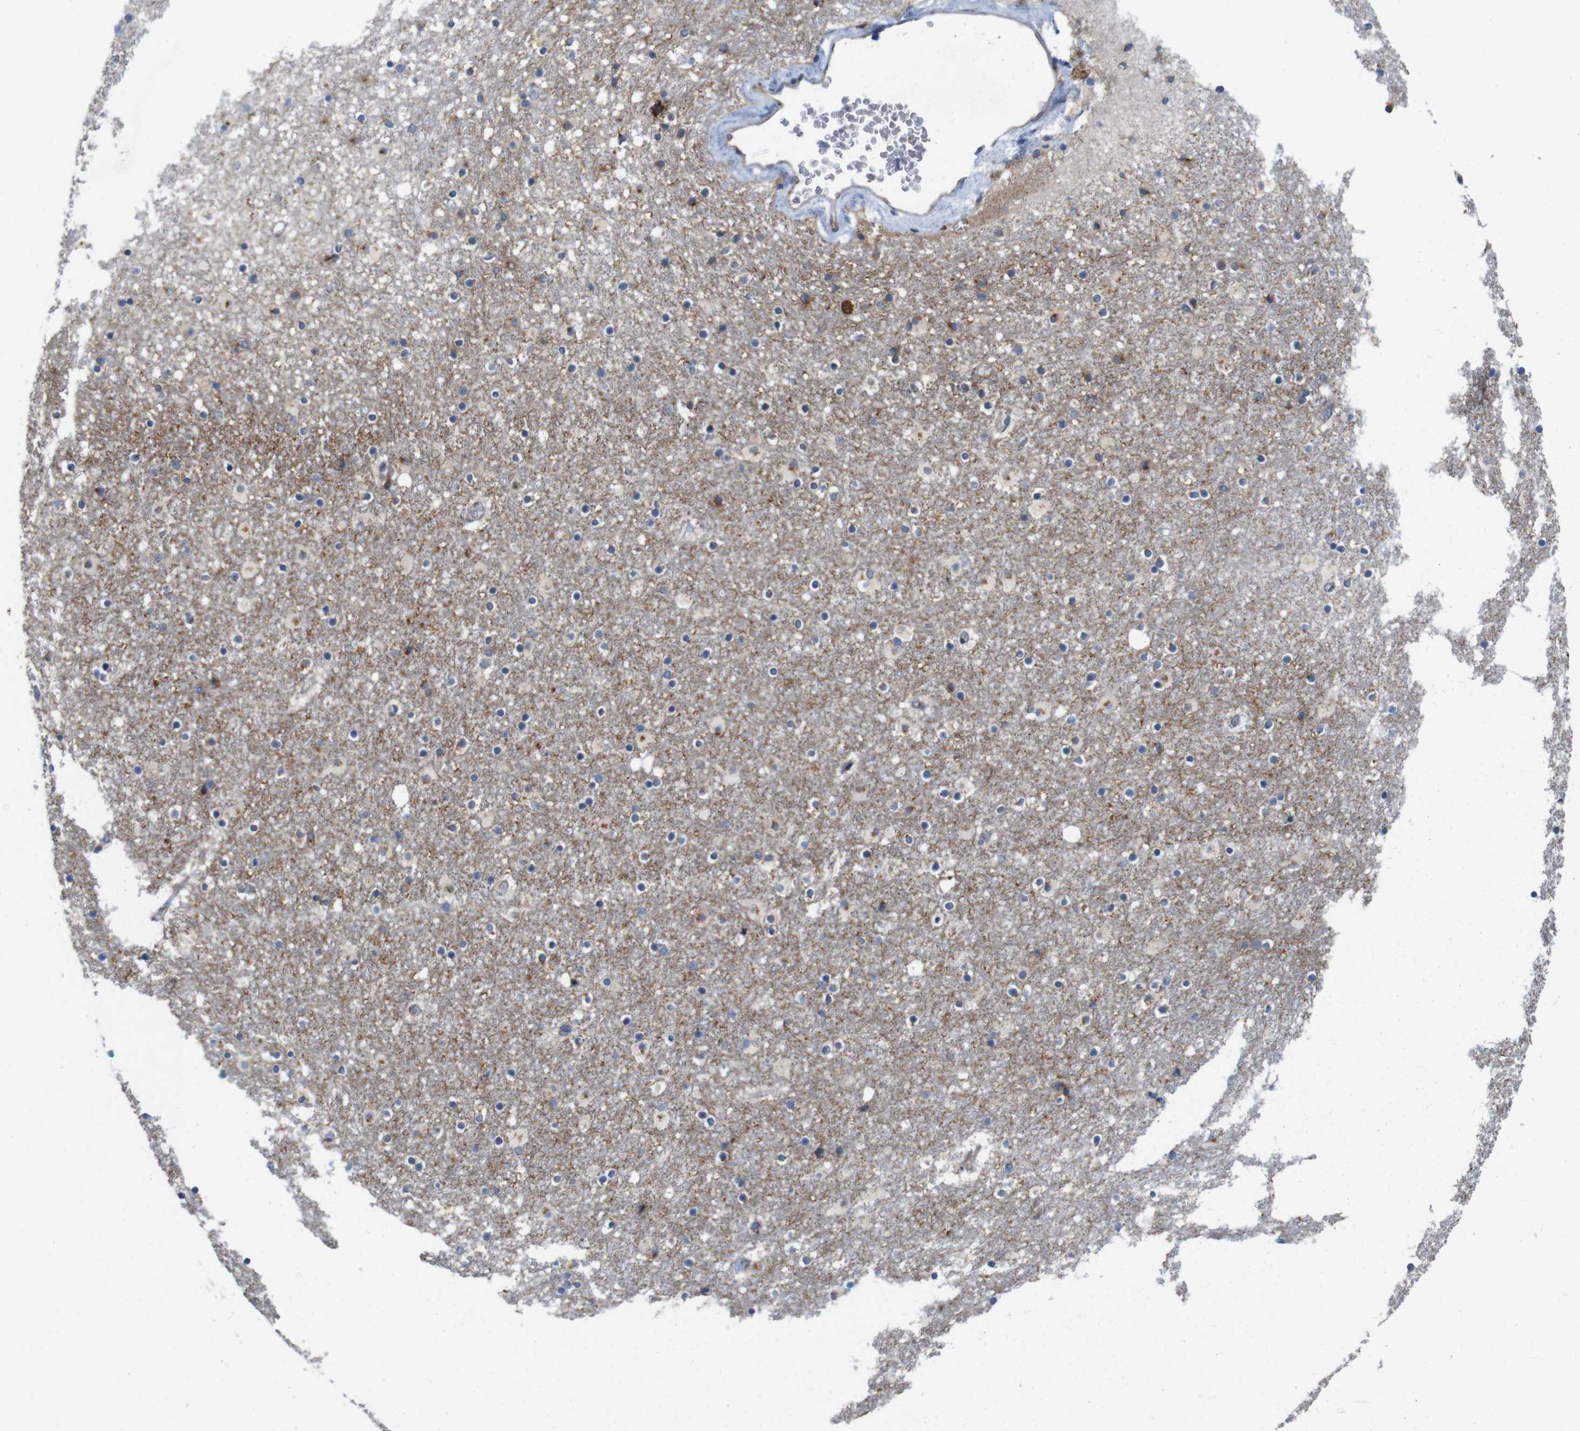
{"staining": {"intensity": "negative", "quantity": "none", "location": "none"}, "tissue": "caudate", "cell_type": "Glial cells", "image_type": "normal", "snomed": [{"axis": "morphology", "description": "Normal tissue, NOS"}, {"axis": "topography", "description": "Lateral ventricle wall"}], "caption": "An IHC micrograph of unremarkable caudate is shown. There is no staining in glial cells of caudate. (DAB (3,3'-diaminobenzidine) IHC with hematoxylin counter stain).", "gene": "EFCAB14", "patient": {"sex": "male", "age": 45}}